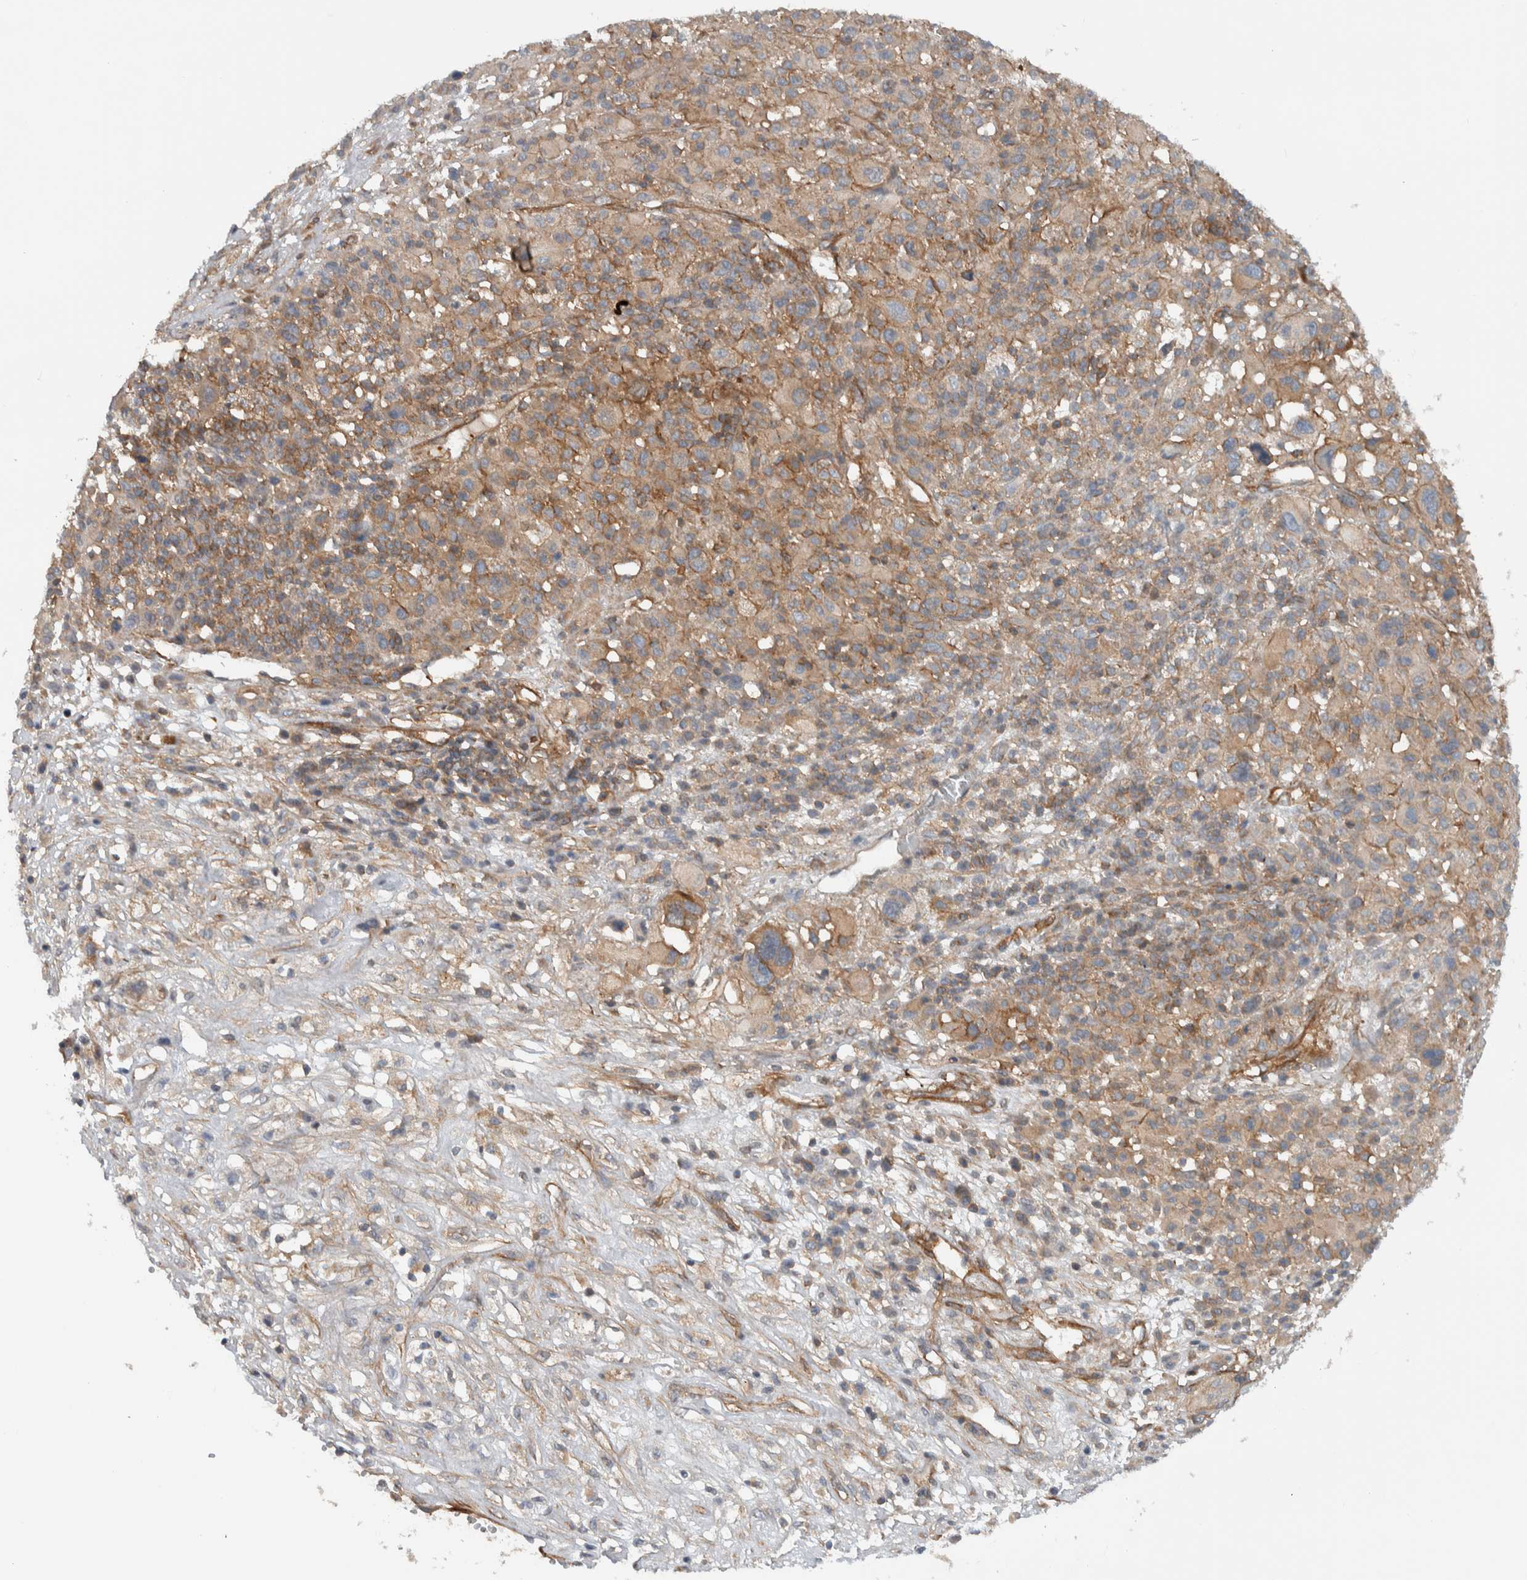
{"staining": {"intensity": "weak", "quantity": ">75%", "location": "cytoplasmic/membranous"}, "tissue": "melanoma", "cell_type": "Tumor cells", "image_type": "cancer", "snomed": [{"axis": "morphology", "description": "Malignant melanoma, Metastatic site"}, {"axis": "topography", "description": "Skin"}], "caption": "Immunohistochemical staining of melanoma shows low levels of weak cytoplasmic/membranous protein expression in approximately >75% of tumor cells.", "gene": "MPRIP", "patient": {"sex": "female", "age": 74}}